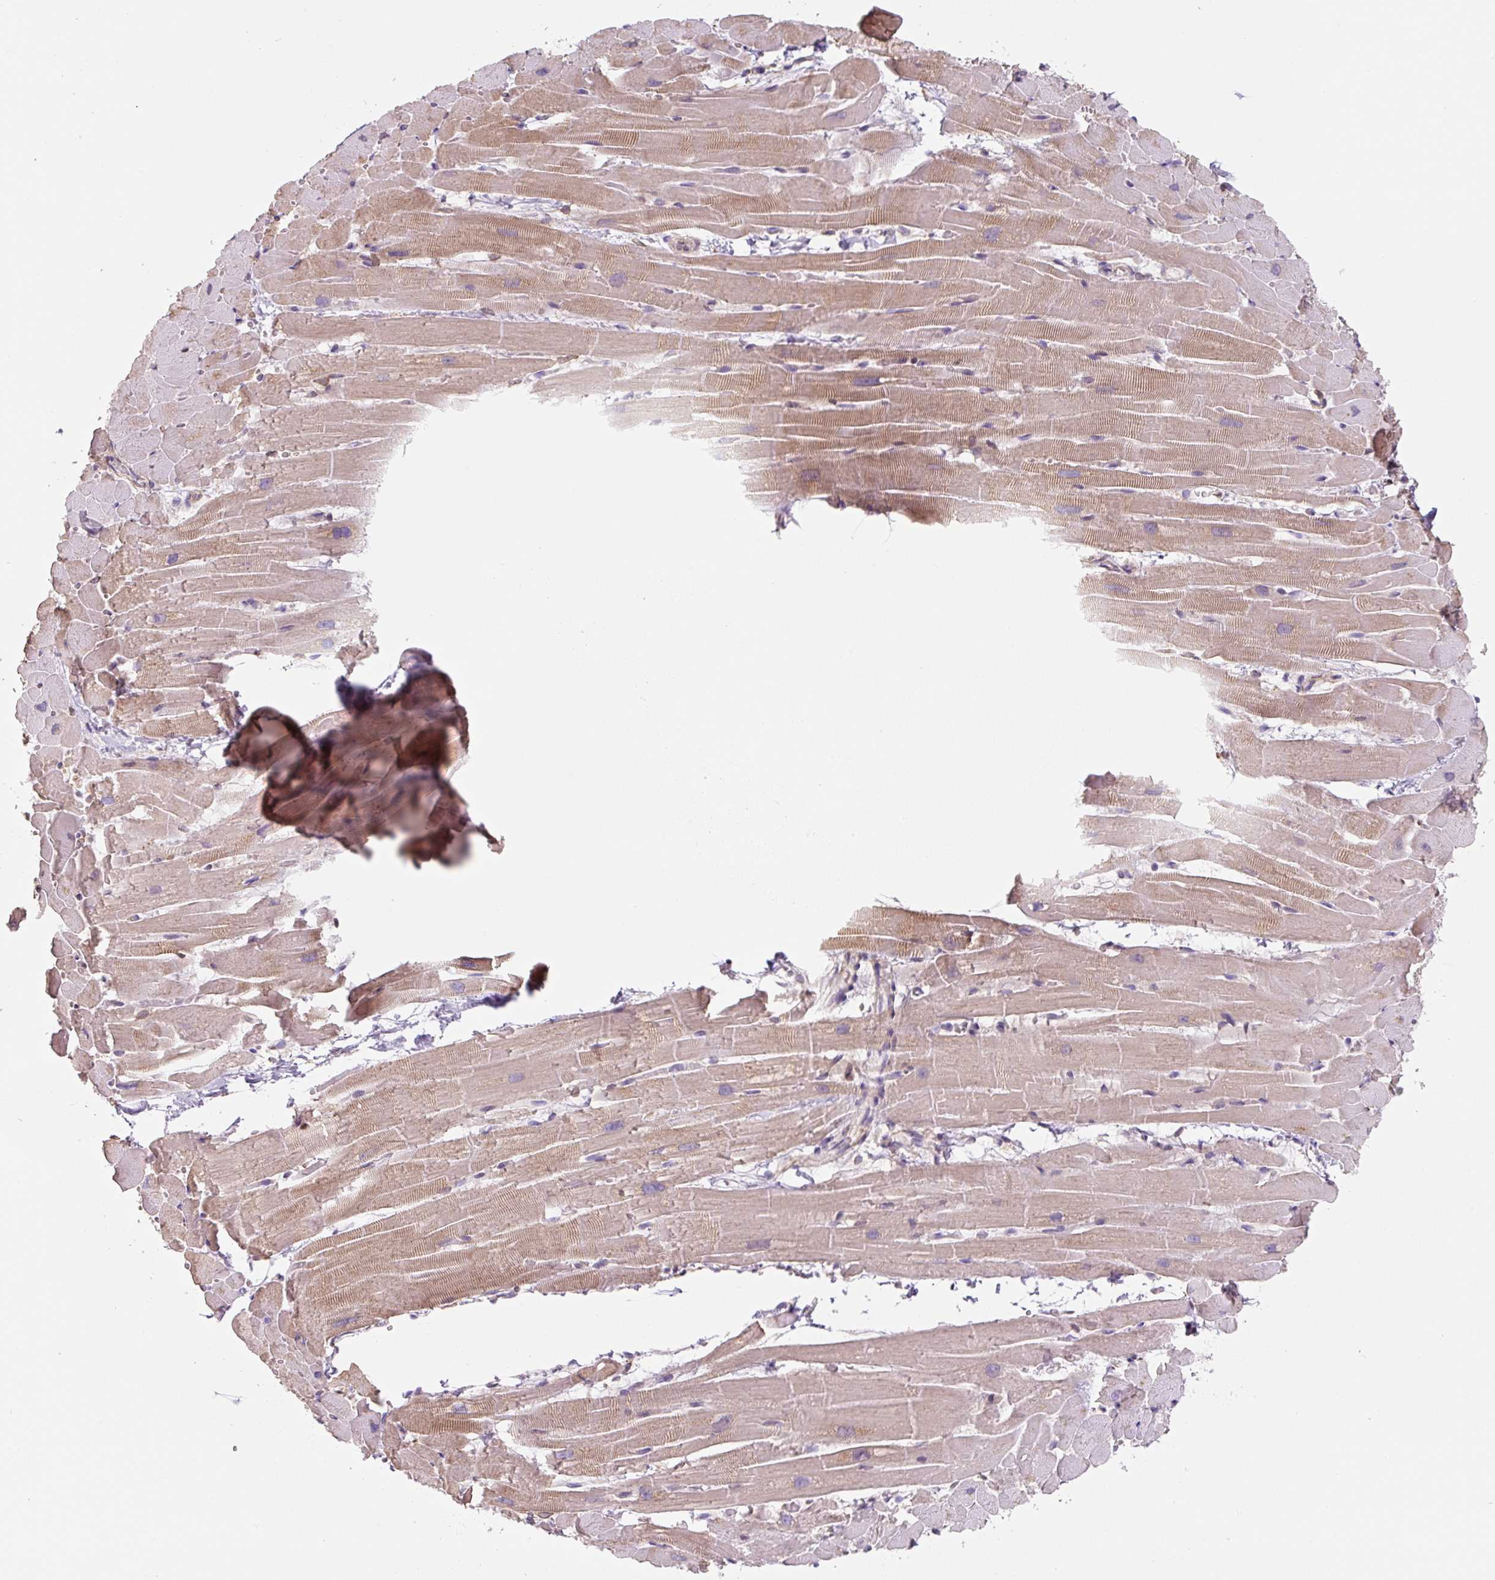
{"staining": {"intensity": "weak", "quantity": "25%-75%", "location": "cytoplasmic/membranous"}, "tissue": "heart muscle", "cell_type": "Cardiomyocytes", "image_type": "normal", "snomed": [{"axis": "morphology", "description": "Normal tissue, NOS"}, {"axis": "topography", "description": "Heart"}], "caption": "Benign heart muscle was stained to show a protein in brown. There is low levels of weak cytoplasmic/membranous positivity in approximately 25%-75% of cardiomyocytes. (DAB = brown stain, brightfield microscopy at high magnification).", "gene": "ASRGL1", "patient": {"sex": "male", "age": 37}}